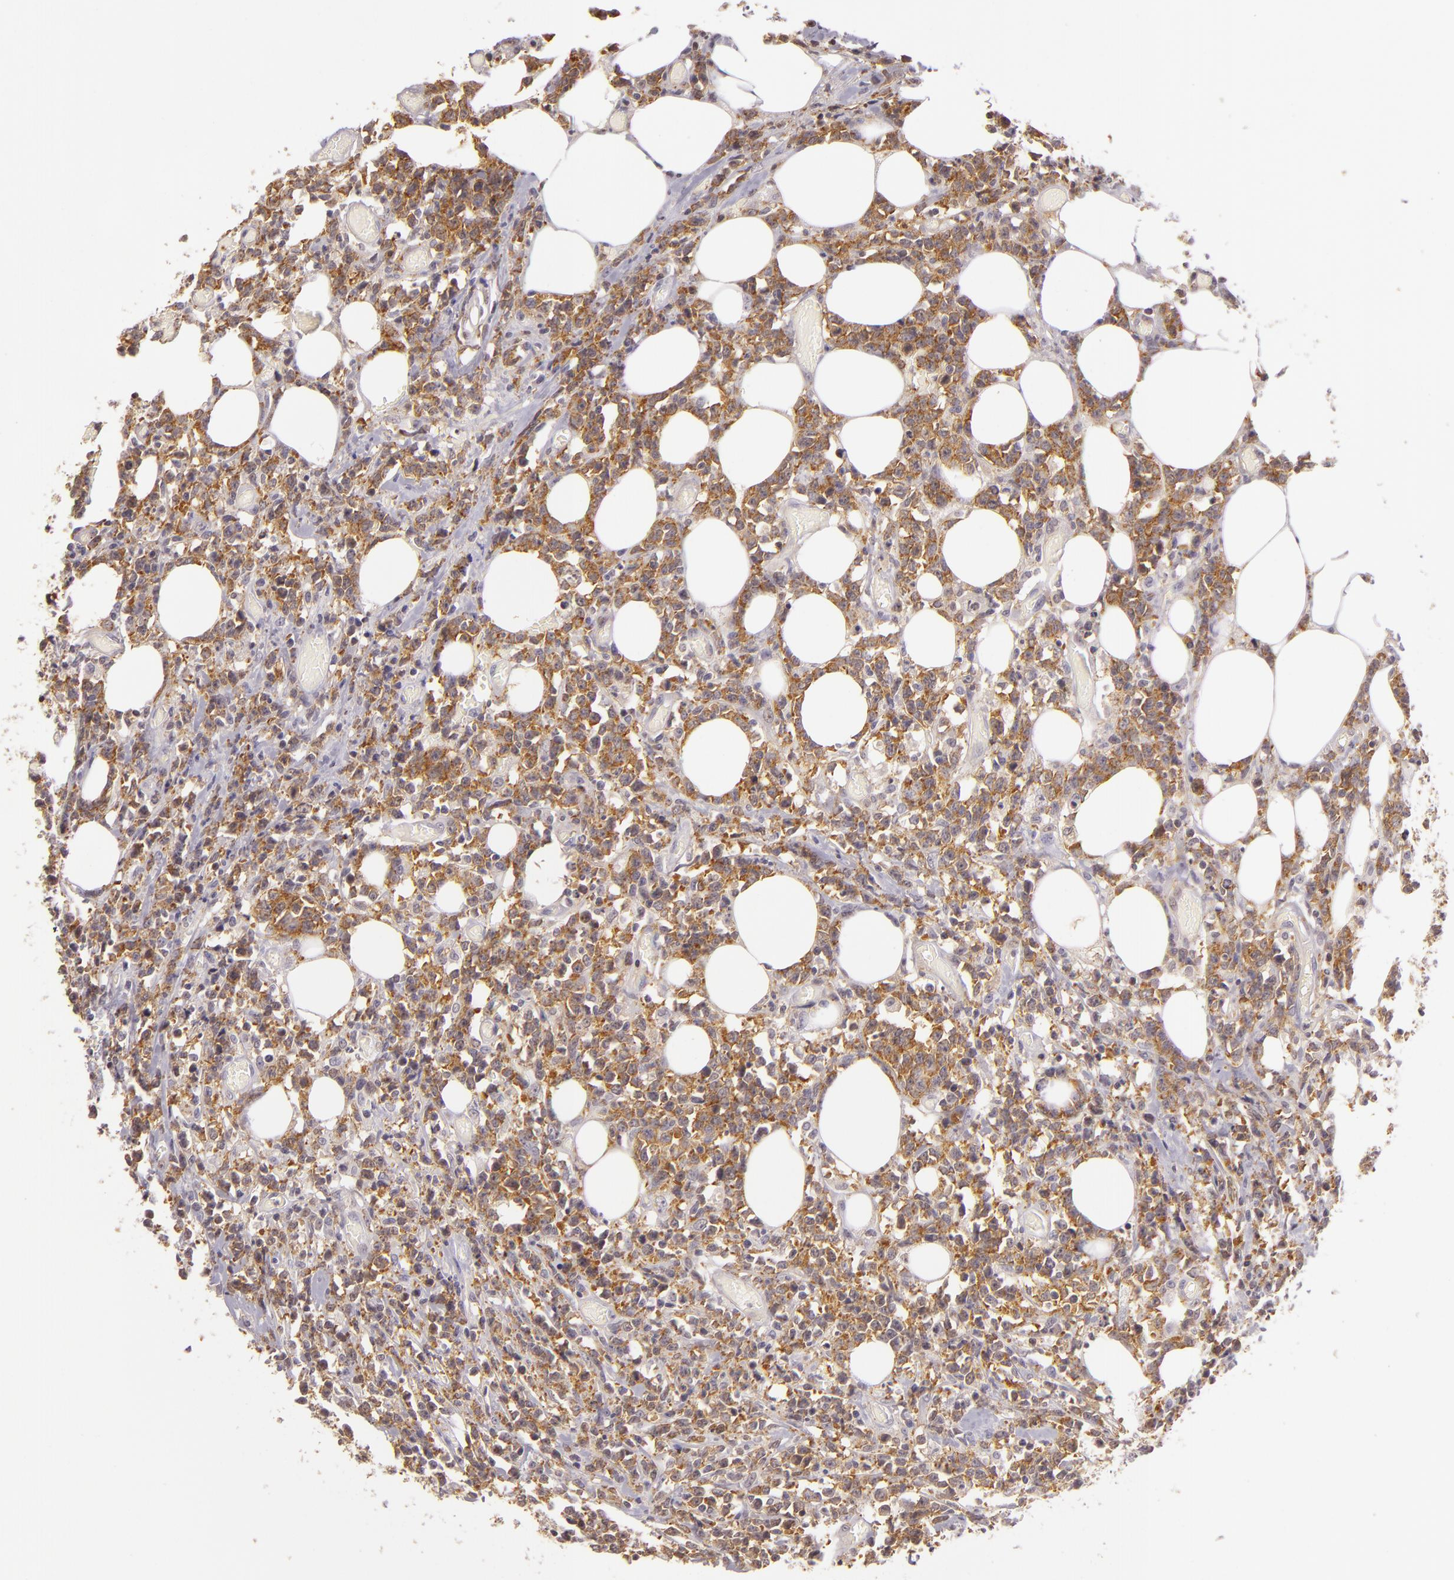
{"staining": {"intensity": "moderate", "quantity": "25%-75%", "location": "cytoplasmic/membranous"}, "tissue": "lymphoma", "cell_type": "Tumor cells", "image_type": "cancer", "snomed": [{"axis": "morphology", "description": "Malignant lymphoma, non-Hodgkin's type, High grade"}, {"axis": "topography", "description": "Colon"}], "caption": "DAB immunohistochemical staining of human lymphoma demonstrates moderate cytoplasmic/membranous protein staining in approximately 25%-75% of tumor cells. (Stains: DAB (3,3'-diaminobenzidine) in brown, nuclei in blue, Microscopy: brightfield microscopy at high magnification).", "gene": "IMPDH1", "patient": {"sex": "male", "age": 82}}